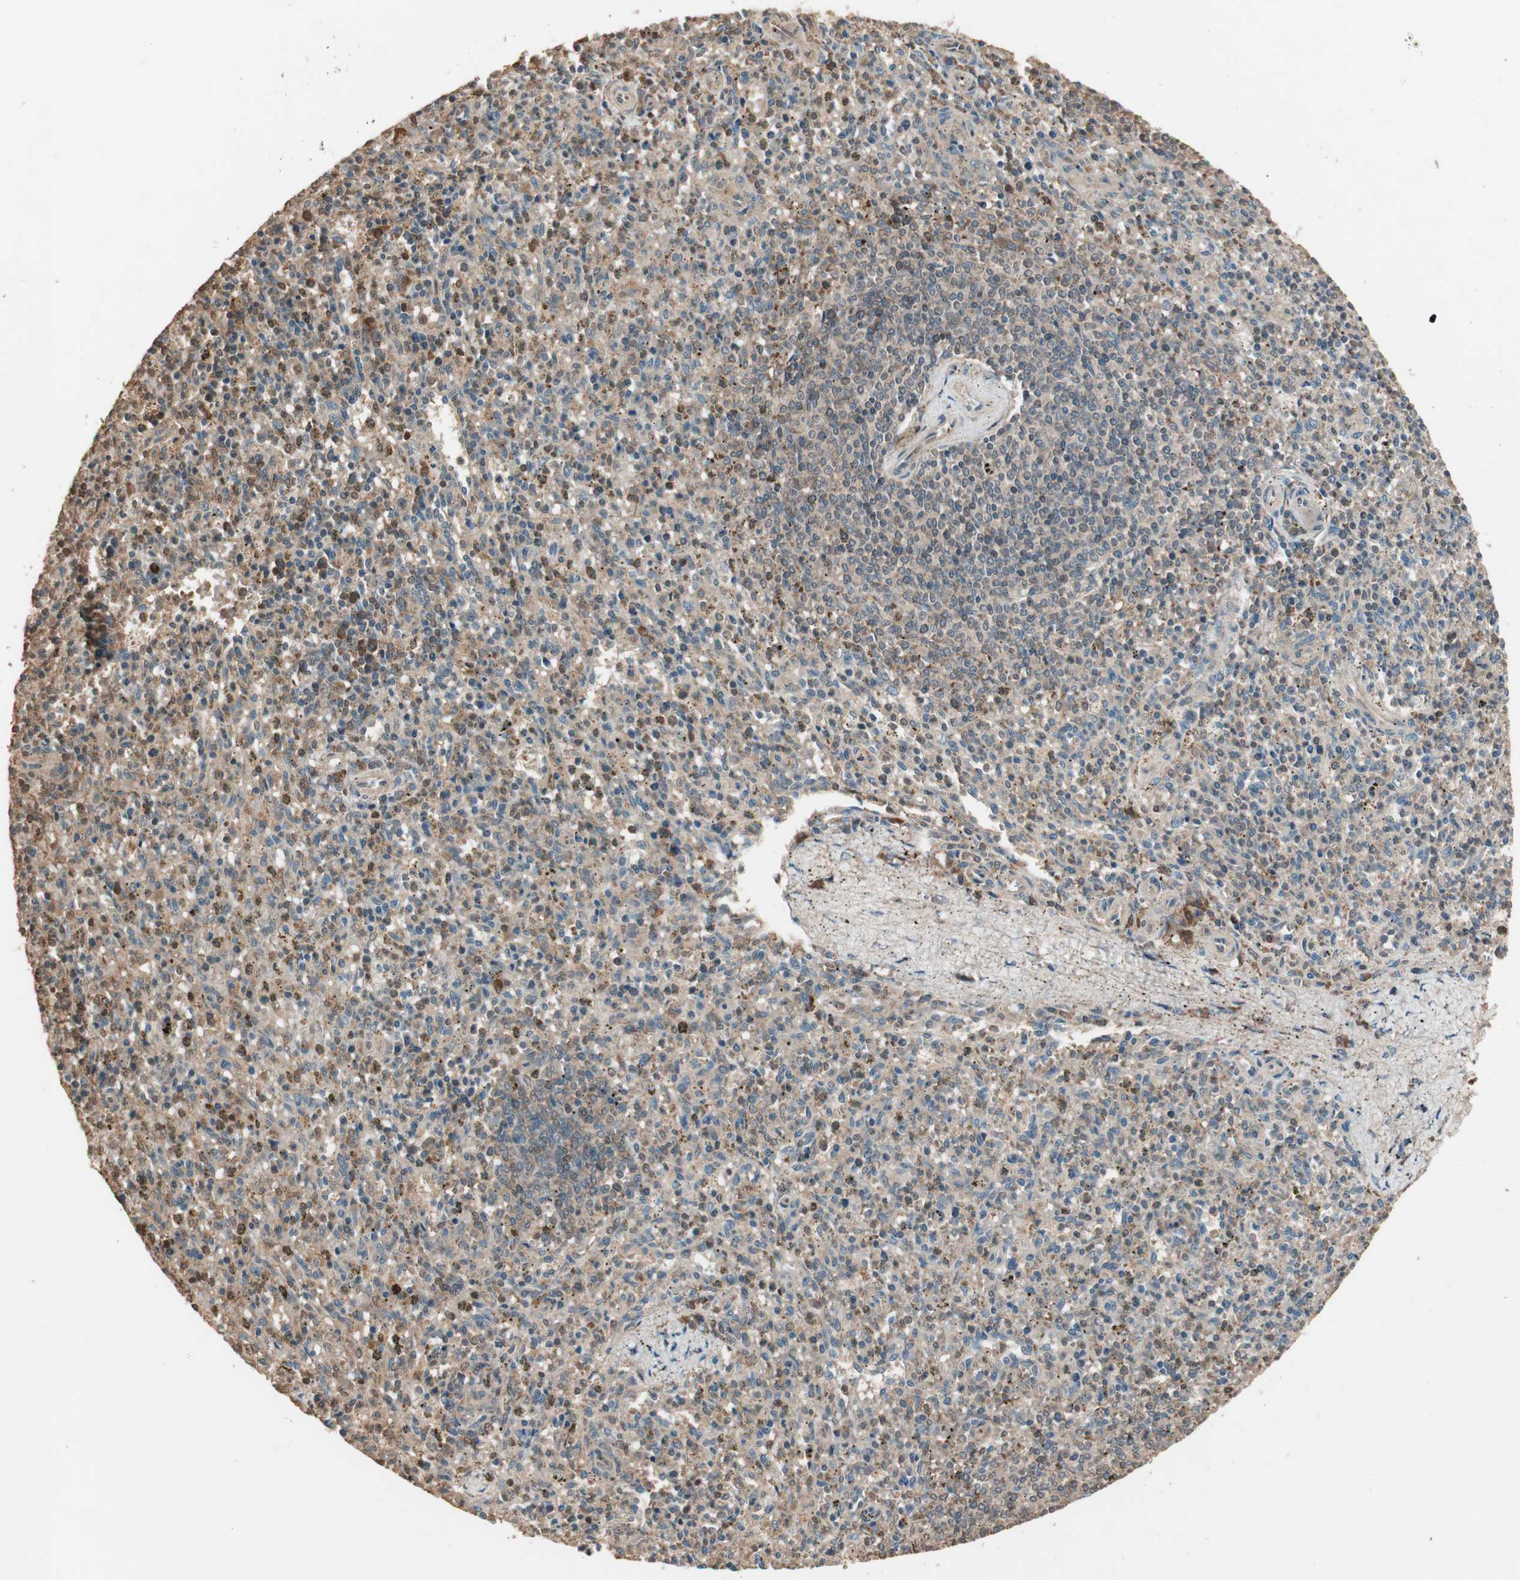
{"staining": {"intensity": "moderate", "quantity": "25%-75%", "location": "cytoplasmic/membranous,nuclear"}, "tissue": "spleen", "cell_type": "Cells in red pulp", "image_type": "normal", "snomed": [{"axis": "morphology", "description": "Normal tissue, NOS"}, {"axis": "topography", "description": "Spleen"}], "caption": "Immunohistochemistry (DAB) staining of unremarkable human spleen reveals moderate cytoplasmic/membranous,nuclear protein positivity in about 25%-75% of cells in red pulp. Using DAB (brown) and hematoxylin (blue) stains, captured at high magnification using brightfield microscopy.", "gene": "USP20", "patient": {"sex": "male", "age": 72}}